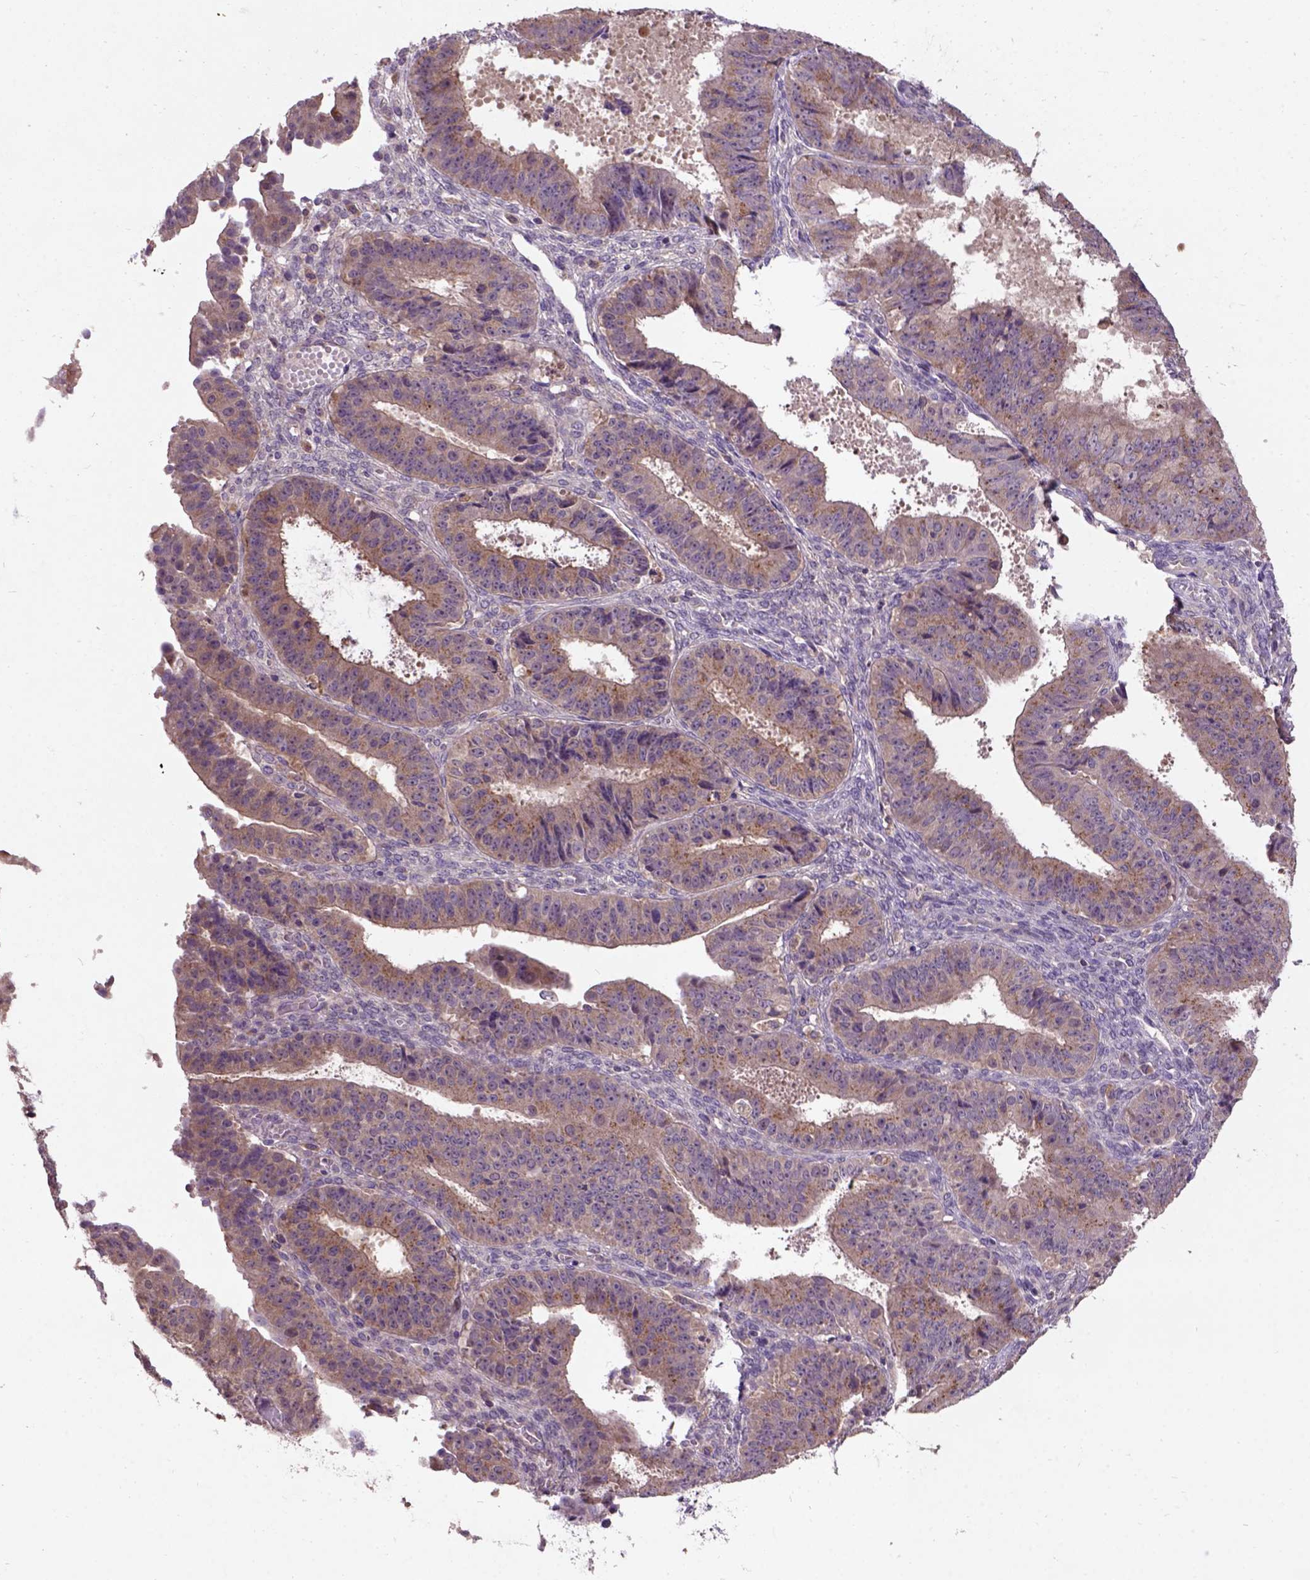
{"staining": {"intensity": "moderate", "quantity": ">75%", "location": "cytoplasmic/membranous"}, "tissue": "ovarian cancer", "cell_type": "Tumor cells", "image_type": "cancer", "snomed": [{"axis": "morphology", "description": "Carcinoma, endometroid"}, {"axis": "topography", "description": "Ovary"}], "caption": "A high-resolution micrograph shows immunohistochemistry (IHC) staining of ovarian cancer (endometroid carcinoma), which demonstrates moderate cytoplasmic/membranous expression in approximately >75% of tumor cells.", "gene": "KBTBD8", "patient": {"sex": "female", "age": 42}}